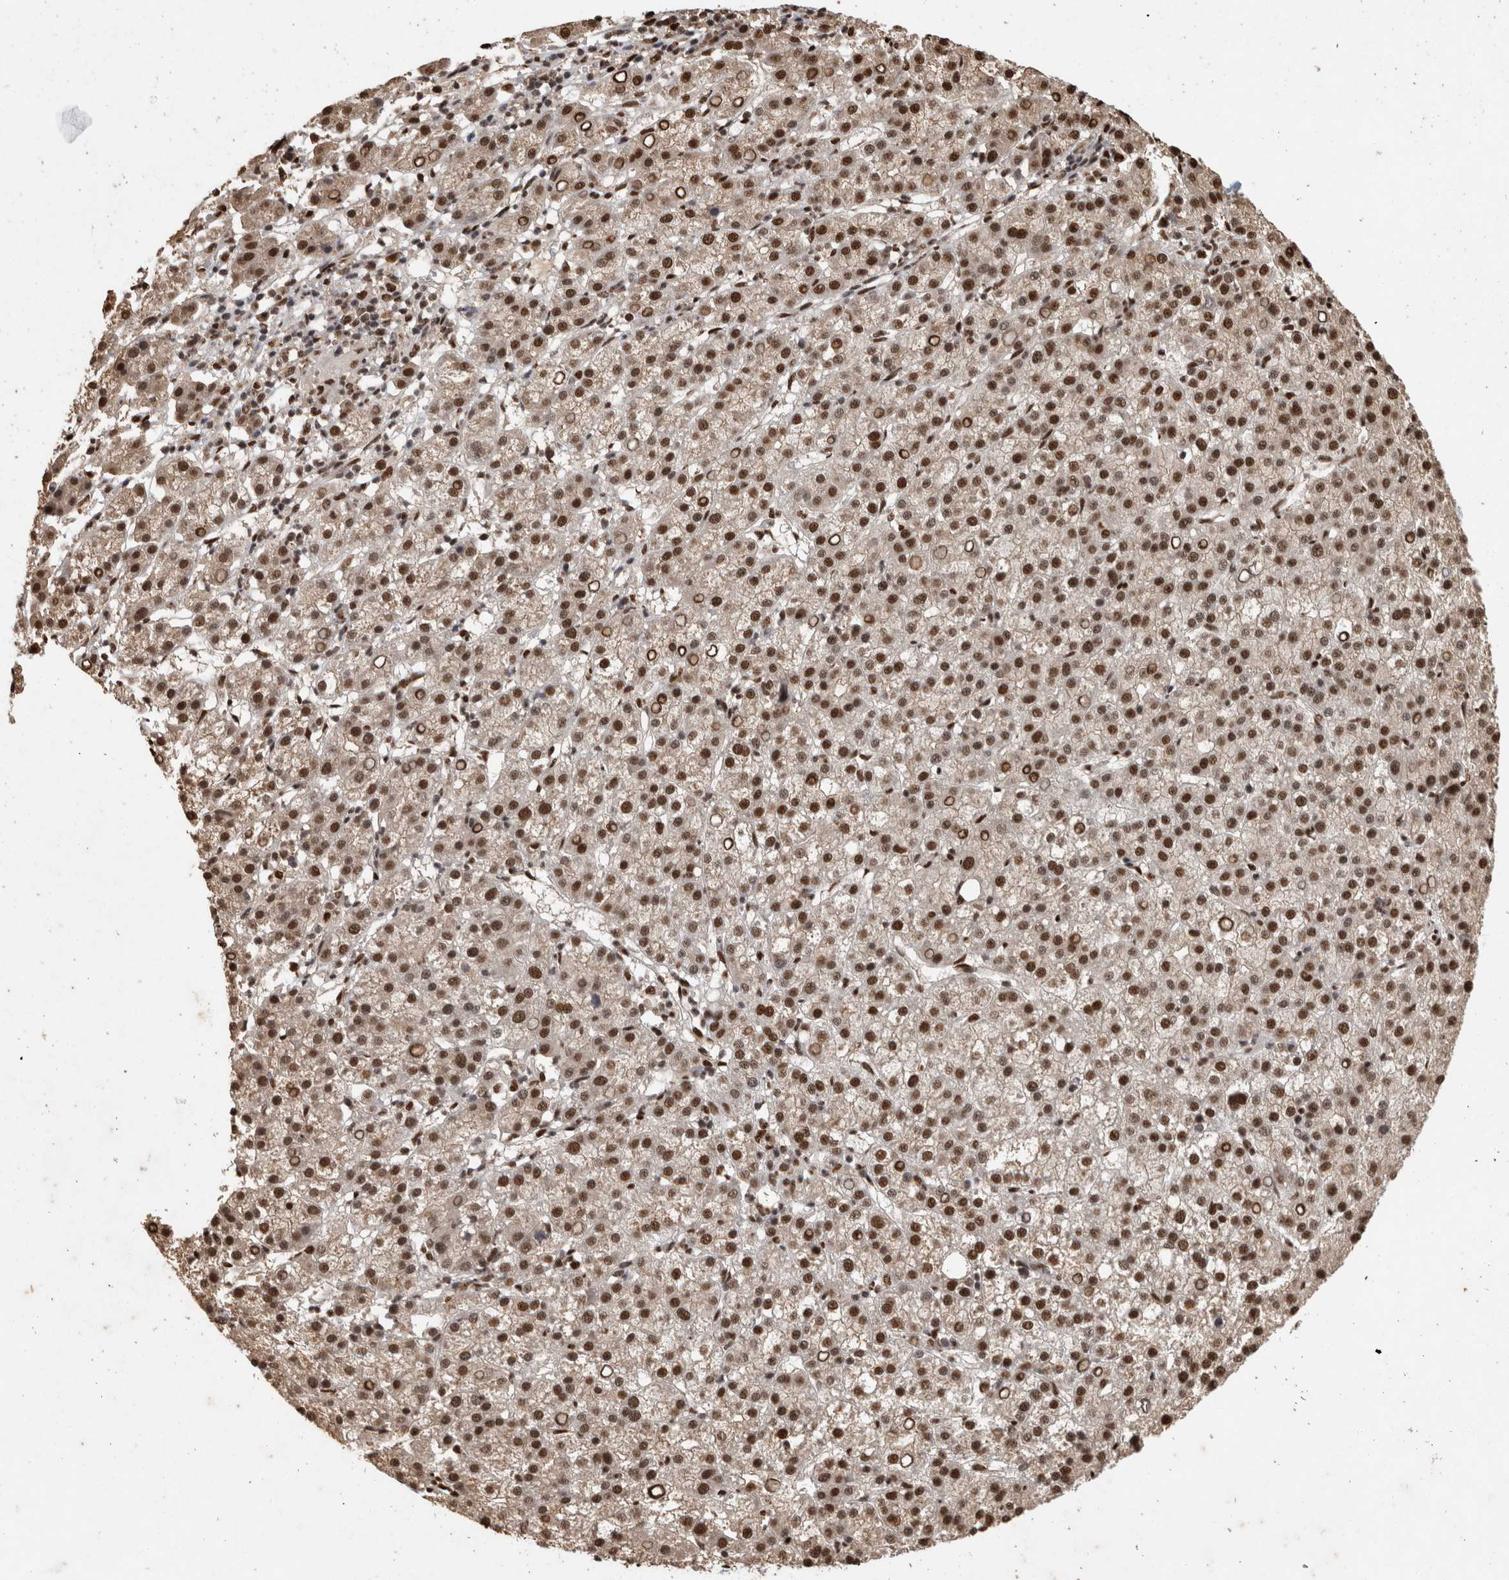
{"staining": {"intensity": "strong", "quantity": ">75%", "location": "nuclear"}, "tissue": "liver cancer", "cell_type": "Tumor cells", "image_type": "cancer", "snomed": [{"axis": "morphology", "description": "Carcinoma, Hepatocellular, NOS"}, {"axis": "topography", "description": "Liver"}], "caption": "This histopathology image exhibits hepatocellular carcinoma (liver) stained with immunohistochemistry to label a protein in brown. The nuclear of tumor cells show strong positivity for the protein. Nuclei are counter-stained blue.", "gene": "RAD50", "patient": {"sex": "female", "age": 58}}